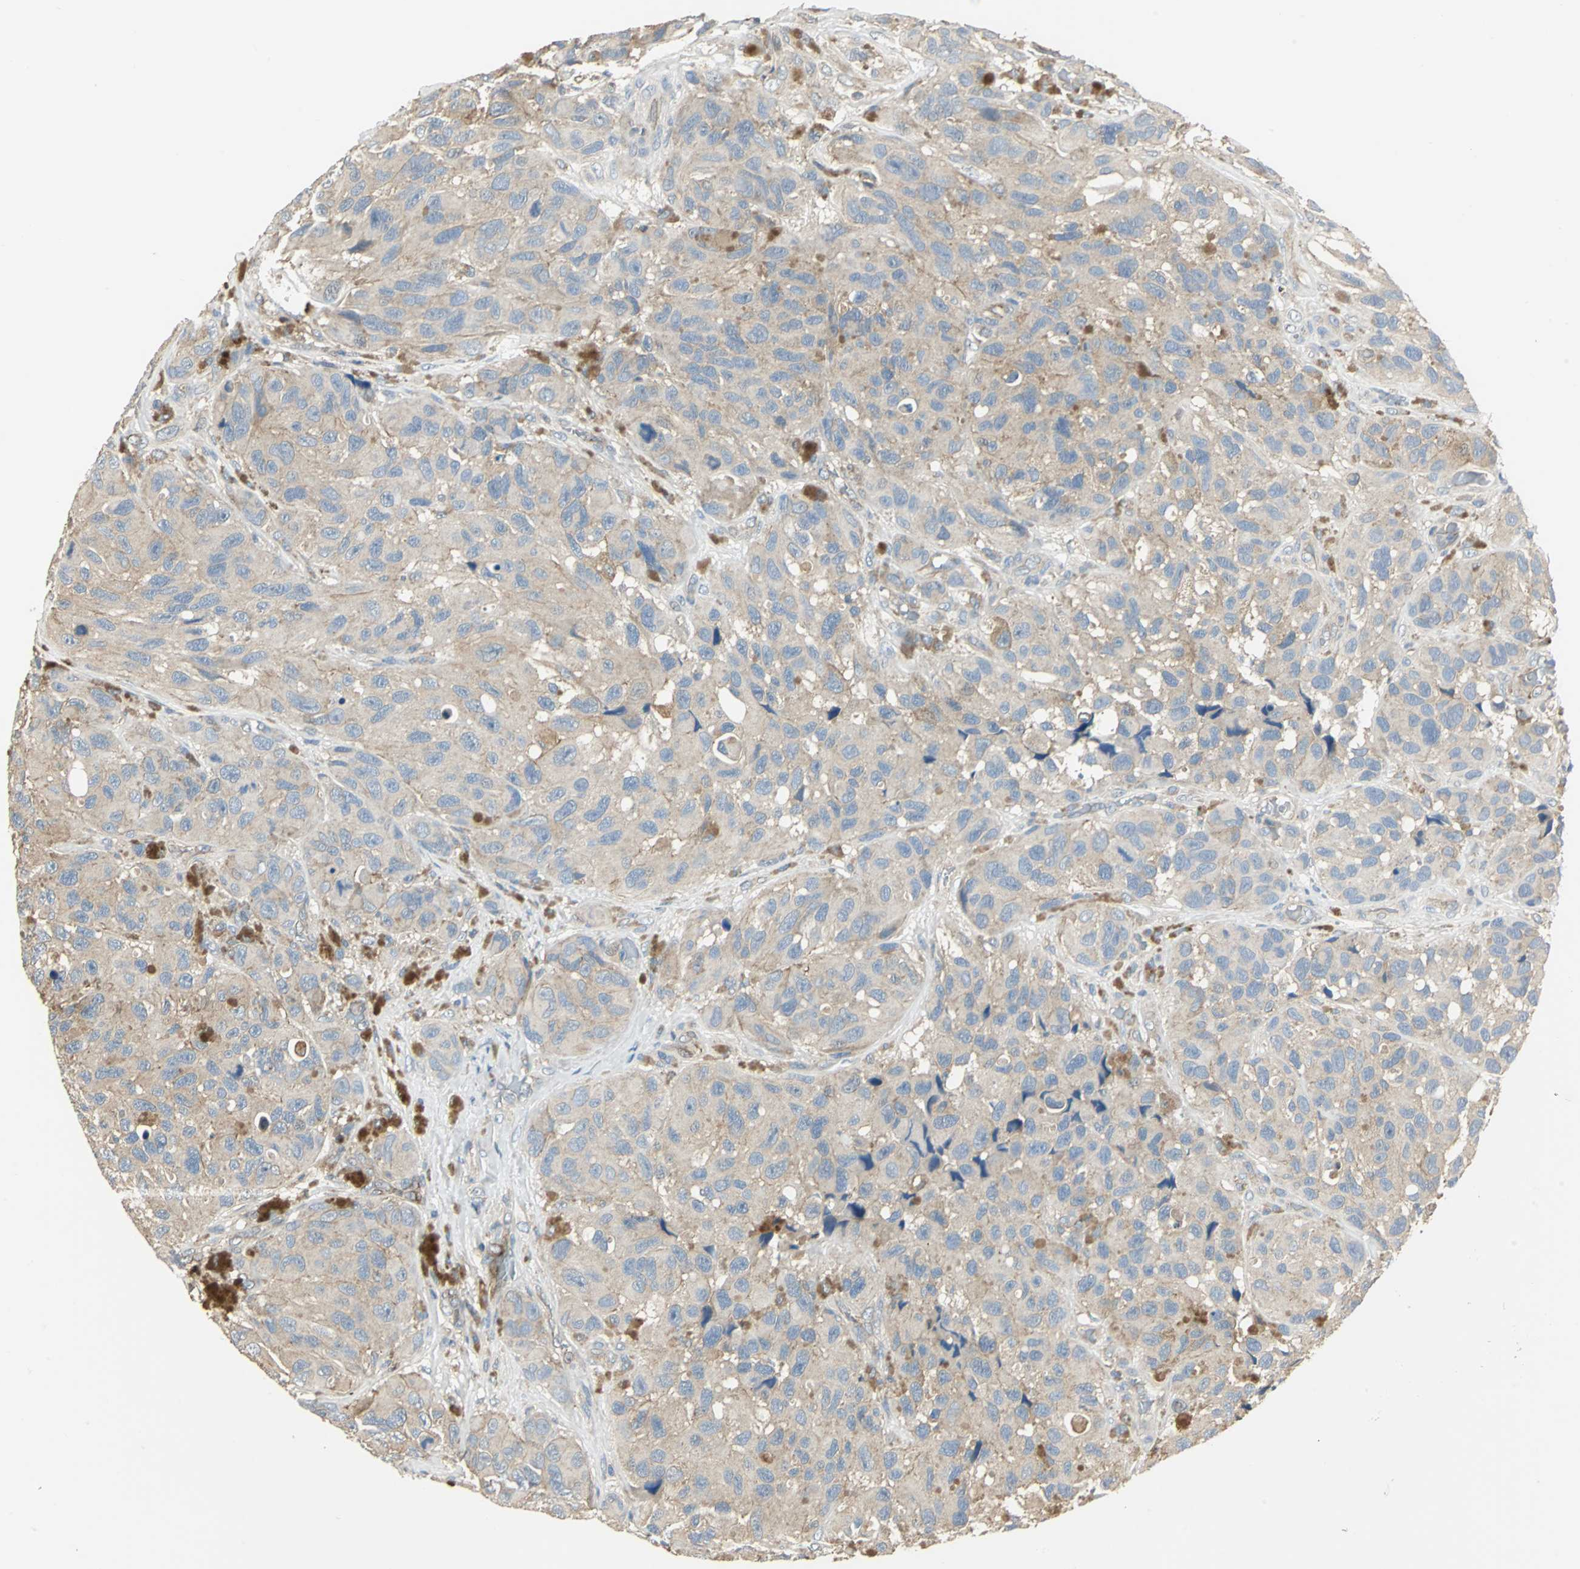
{"staining": {"intensity": "moderate", "quantity": ">75%", "location": "cytoplasmic/membranous"}, "tissue": "melanoma", "cell_type": "Tumor cells", "image_type": "cancer", "snomed": [{"axis": "morphology", "description": "Malignant melanoma, NOS"}, {"axis": "topography", "description": "Skin"}], "caption": "A photomicrograph of human melanoma stained for a protein reveals moderate cytoplasmic/membranous brown staining in tumor cells.", "gene": "RAPGEF1", "patient": {"sex": "female", "age": 73}}